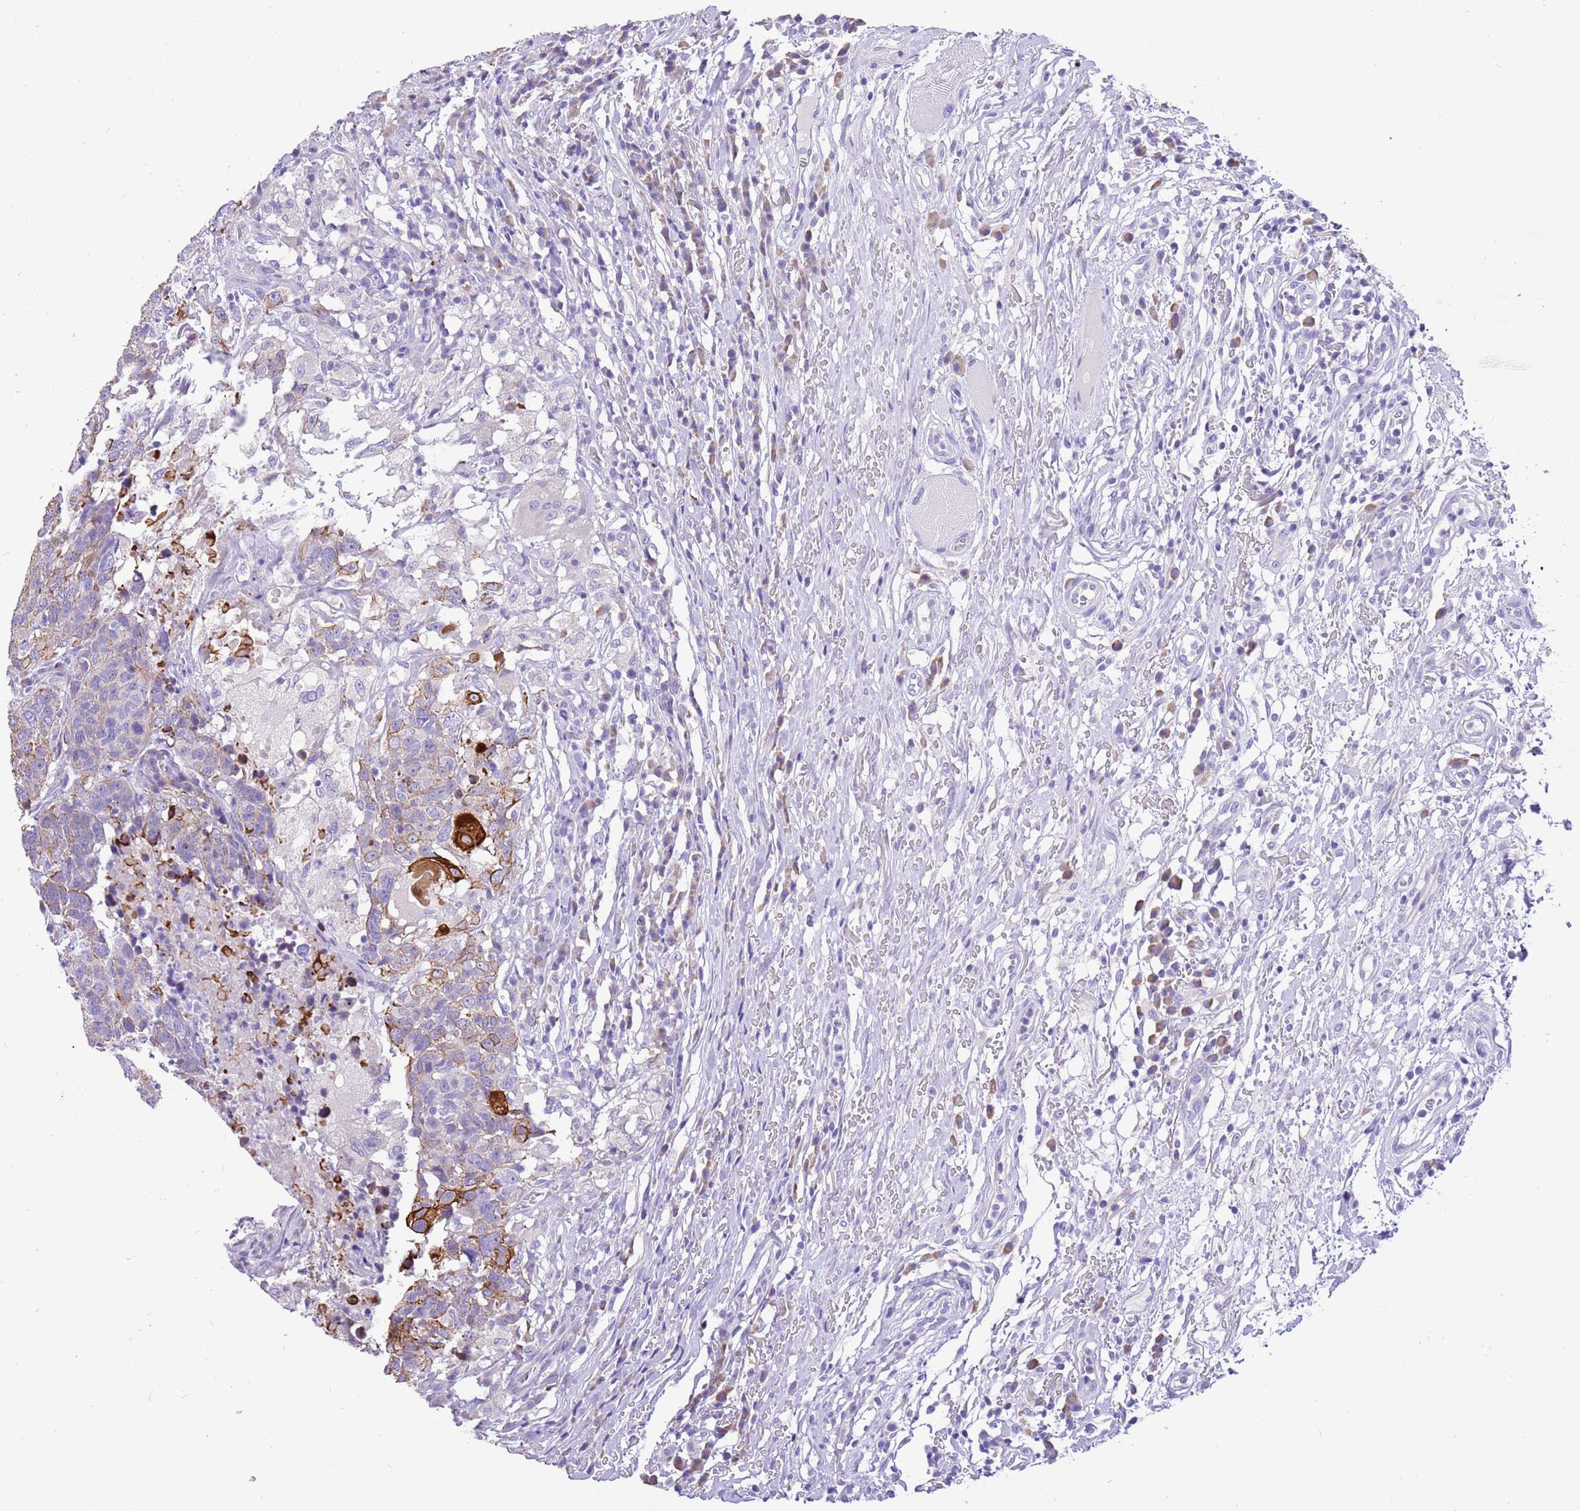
{"staining": {"intensity": "moderate", "quantity": "25%-75%", "location": "cytoplasmic/membranous"}, "tissue": "head and neck cancer", "cell_type": "Tumor cells", "image_type": "cancer", "snomed": [{"axis": "morphology", "description": "Normal tissue, NOS"}, {"axis": "morphology", "description": "Squamous cell carcinoma, NOS"}, {"axis": "topography", "description": "Skeletal muscle"}, {"axis": "topography", "description": "Vascular tissue"}, {"axis": "topography", "description": "Peripheral nerve tissue"}, {"axis": "topography", "description": "Head-Neck"}], "caption": "This histopathology image shows immunohistochemistry (IHC) staining of human squamous cell carcinoma (head and neck), with medium moderate cytoplasmic/membranous expression in approximately 25%-75% of tumor cells.", "gene": "R3HDM4", "patient": {"sex": "male", "age": 66}}